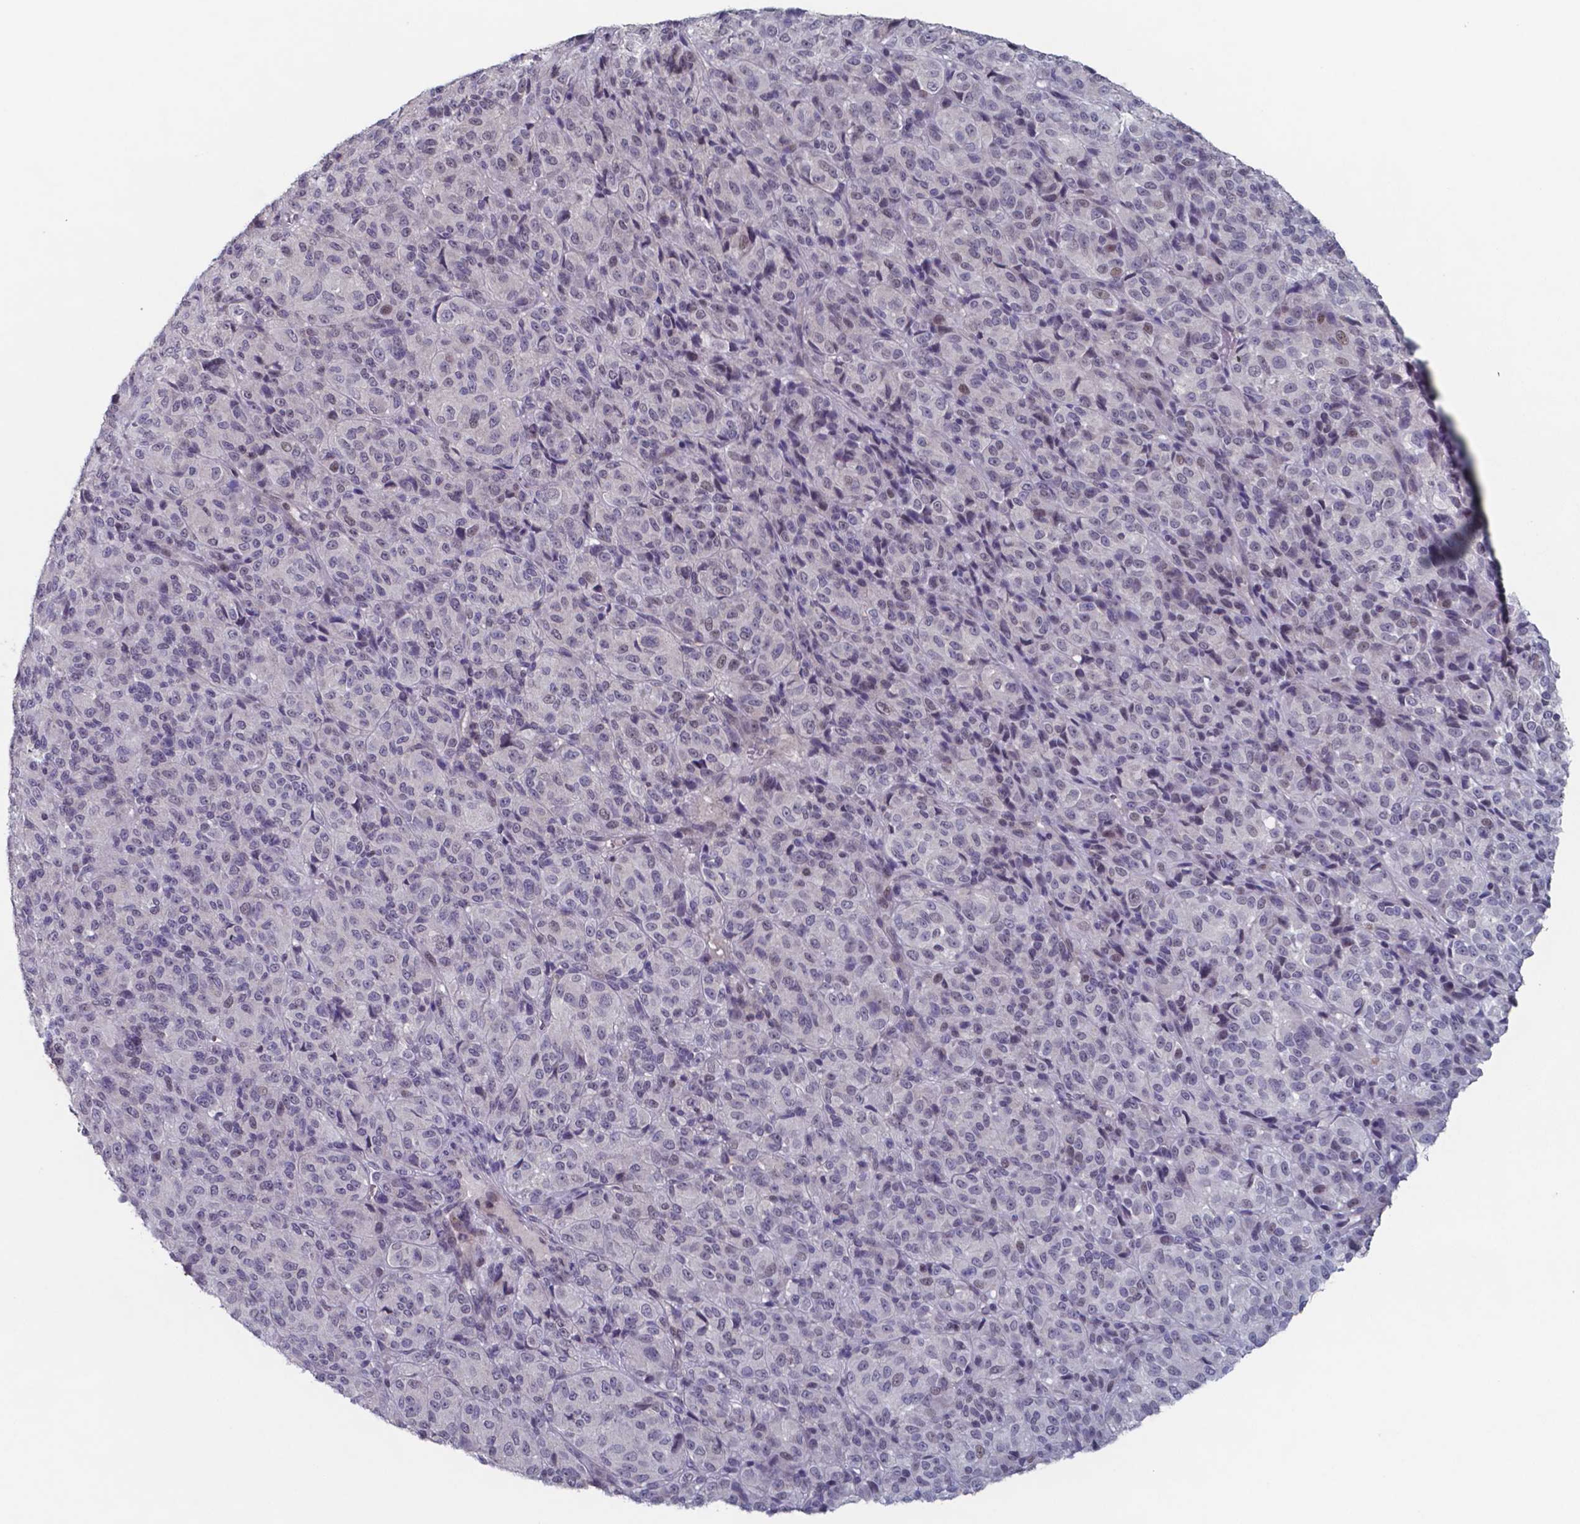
{"staining": {"intensity": "moderate", "quantity": "<25%", "location": "nuclear"}, "tissue": "melanoma", "cell_type": "Tumor cells", "image_type": "cancer", "snomed": [{"axis": "morphology", "description": "Malignant melanoma, Metastatic site"}, {"axis": "topography", "description": "Brain"}], "caption": "The photomicrograph reveals a brown stain indicating the presence of a protein in the nuclear of tumor cells in malignant melanoma (metastatic site).", "gene": "TDP2", "patient": {"sex": "female", "age": 56}}